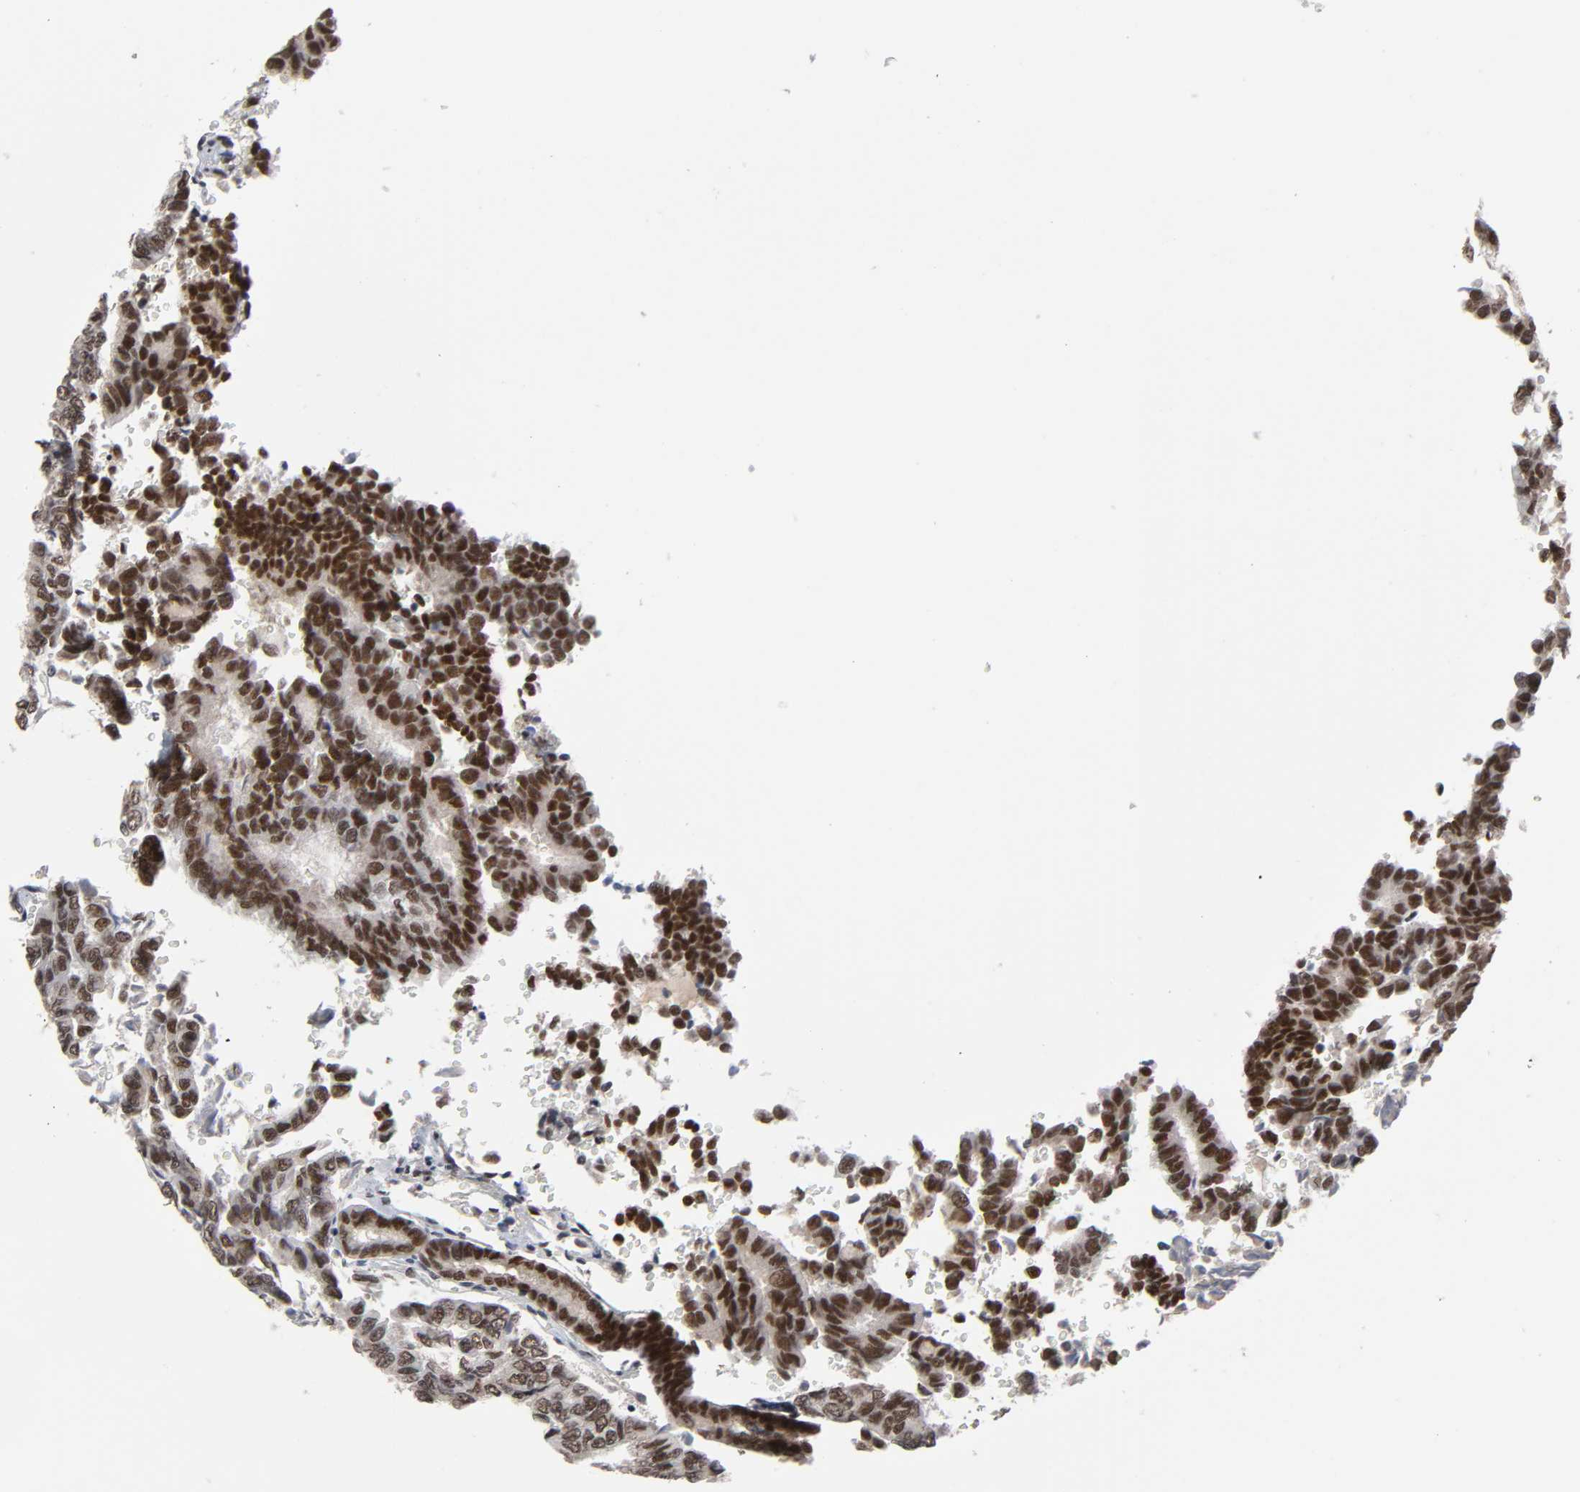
{"staining": {"intensity": "strong", "quantity": ">75%", "location": "nuclear"}, "tissue": "thyroid cancer", "cell_type": "Tumor cells", "image_type": "cancer", "snomed": [{"axis": "morphology", "description": "Papillary adenocarcinoma, NOS"}, {"axis": "topography", "description": "Thyroid gland"}], "caption": "Immunohistochemistry (IHC) histopathology image of neoplastic tissue: thyroid cancer (papillary adenocarcinoma) stained using IHC reveals high levels of strong protein expression localized specifically in the nuclear of tumor cells, appearing as a nuclear brown color.", "gene": "TRIM33", "patient": {"sex": "female", "age": 35}}